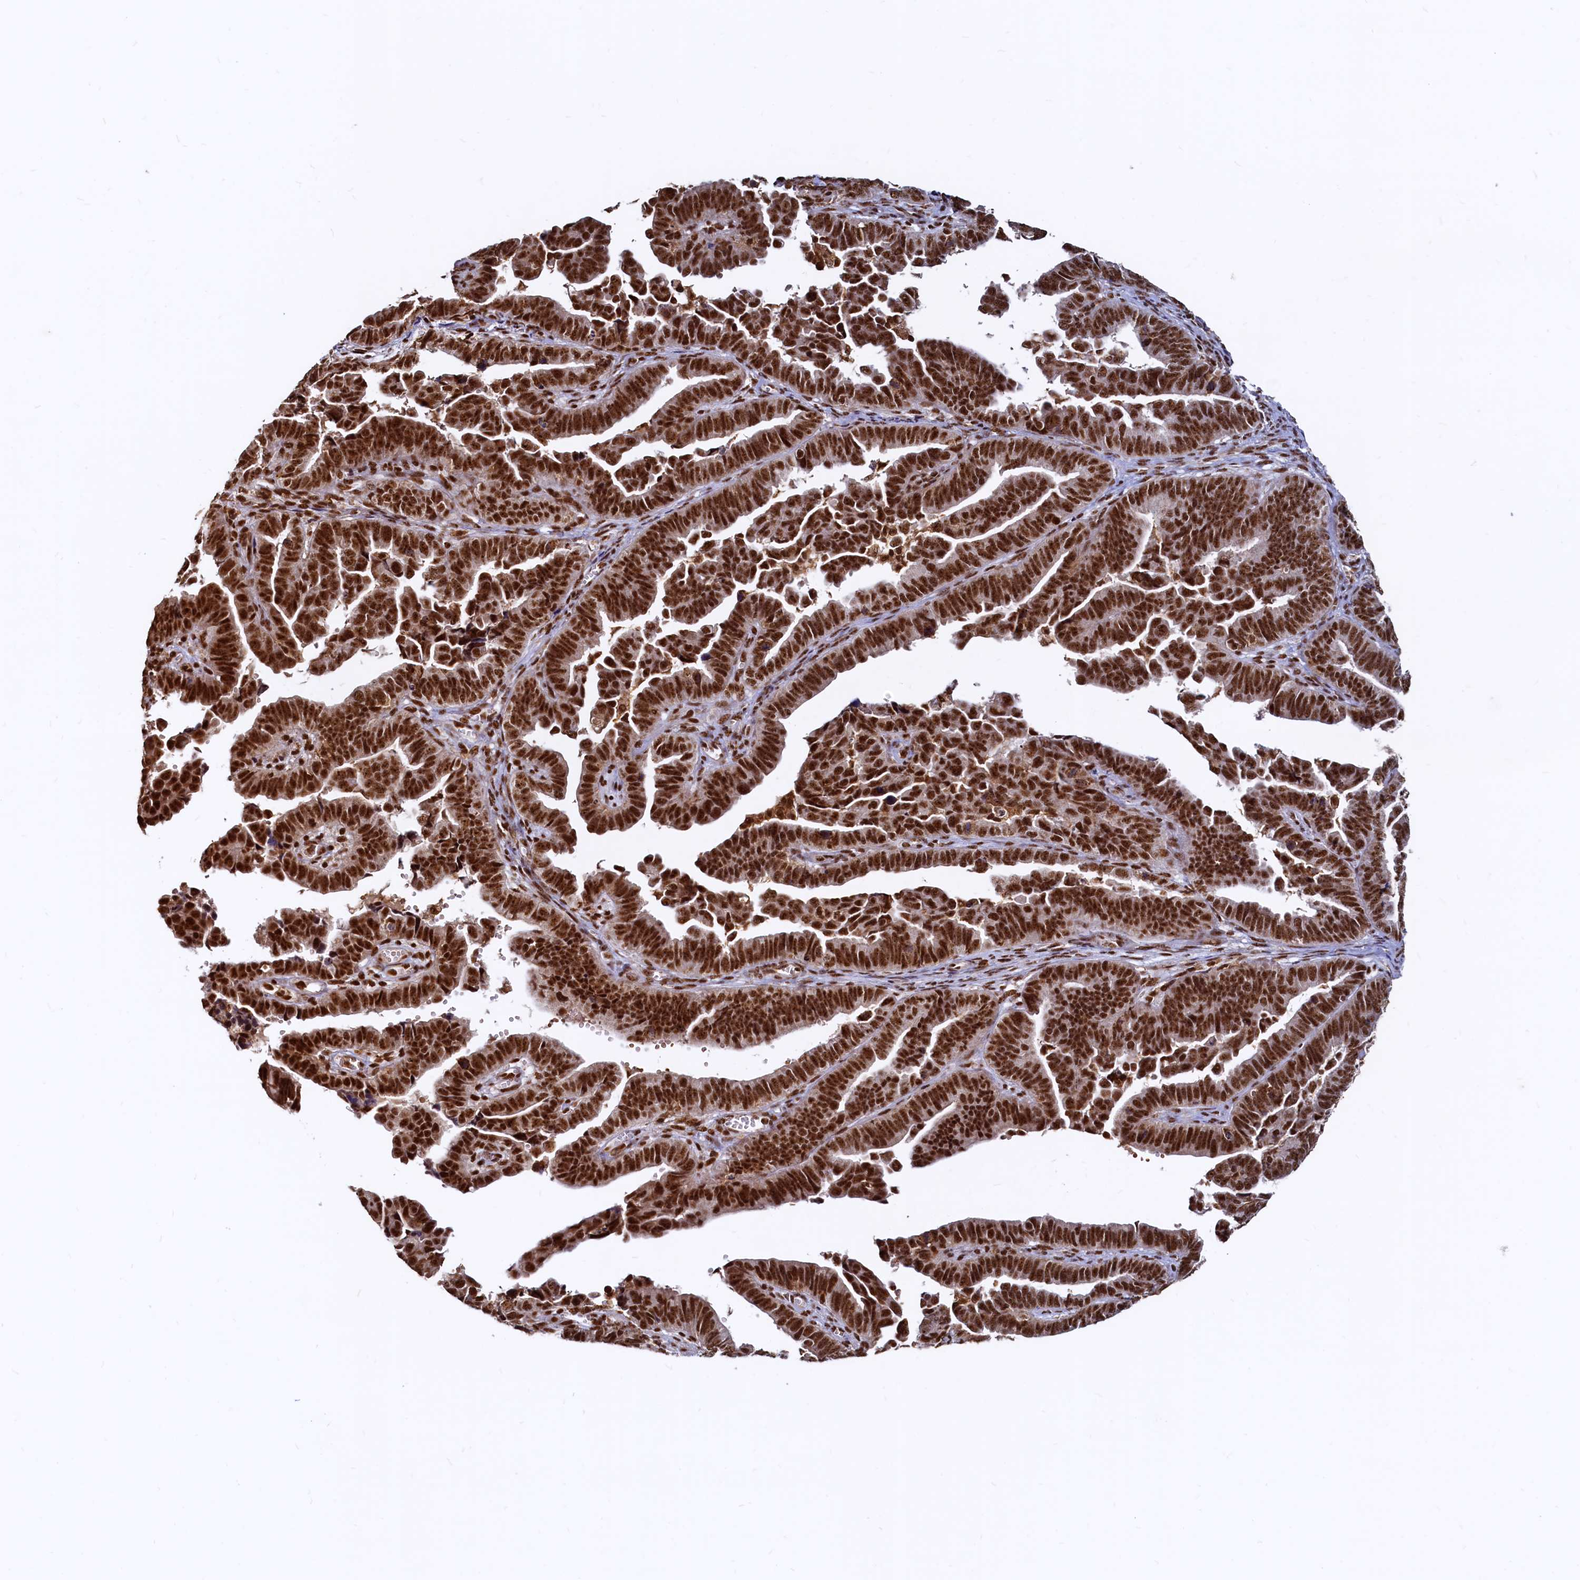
{"staining": {"intensity": "strong", "quantity": ">75%", "location": "cytoplasmic/membranous,nuclear"}, "tissue": "endometrial cancer", "cell_type": "Tumor cells", "image_type": "cancer", "snomed": [{"axis": "morphology", "description": "Adenocarcinoma, NOS"}, {"axis": "topography", "description": "Endometrium"}], "caption": "The photomicrograph exhibits staining of adenocarcinoma (endometrial), revealing strong cytoplasmic/membranous and nuclear protein positivity (brown color) within tumor cells.", "gene": "RSRC2", "patient": {"sex": "female", "age": 75}}